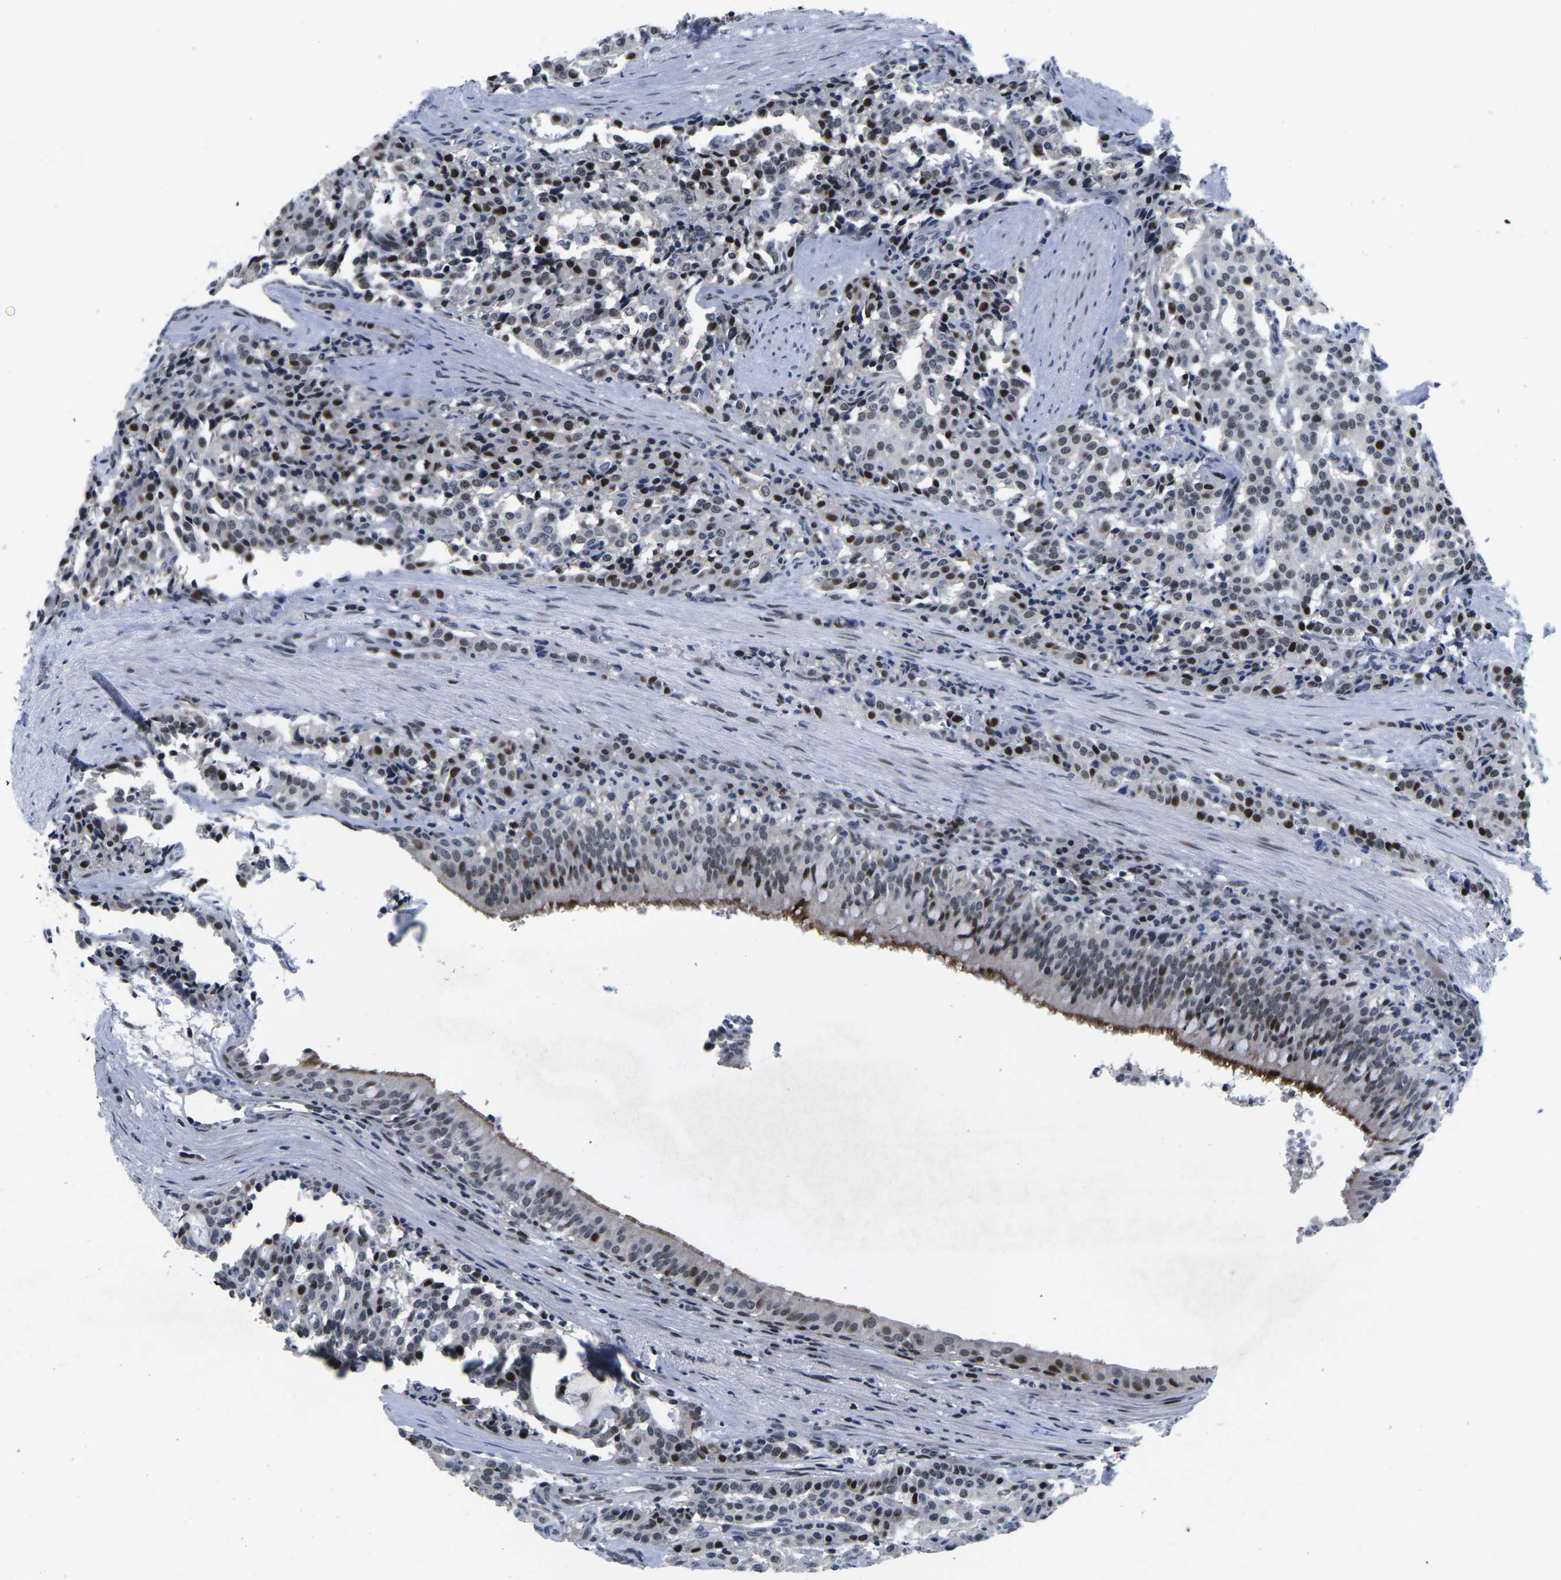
{"staining": {"intensity": "strong", "quantity": "25%-75%", "location": "nuclear"}, "tissue": "carcinoid", "cell_type": "Tumor cells", "image_type": "cancer", "snomed": [{"axis": "morphology", "description": "Carcinoid, malignant, NOS"}, {"axis": "topography", "description": "Lung"}], "caption": "Immunohistochemistry (IHC) (DAB) staining of human carcinoid demonstrates strong nuclear protein expression in about 25%-75% of tumor cells.", "gene": "CDC73", "patient": {"sex": "male", "age": 30}}